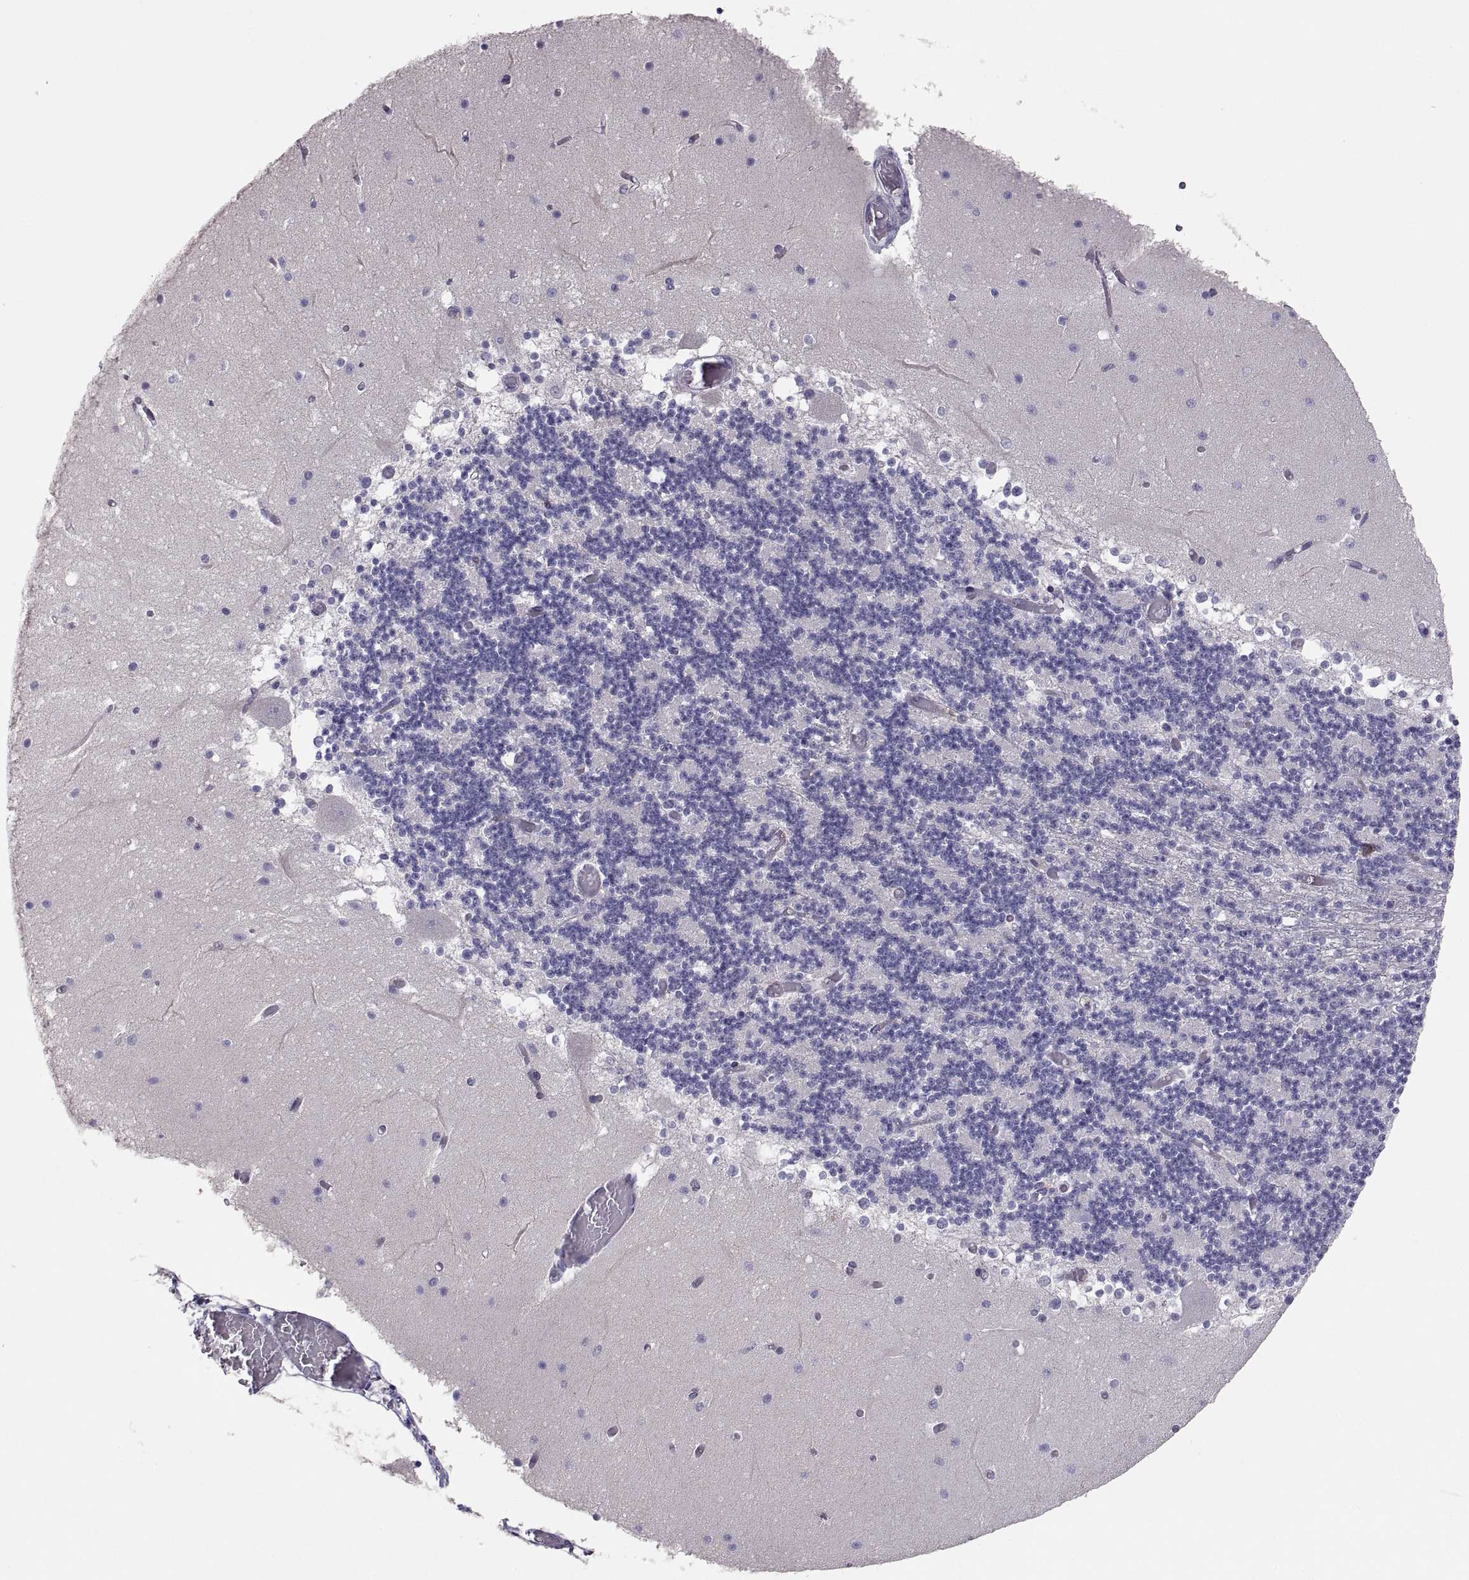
{"staining": {"intensity": "negative", "quantity": "none", "location": "none"}, "tissue": "cerebellum", "cell_type": "Cells in granular layer", "image_type": "normal", "snomed": [{"axis": "morphology", "description": "Normal tissue, NOS"}, {"axis": "topography", "description": "Cerebellum"}], "caption": "IHC histopathology image of benign human cerebellum stained for a protein (brown), which exhibits no staining in cells in granular layer.", "gene": "RALB", "patient": {"sex": "female", "age": 28}}